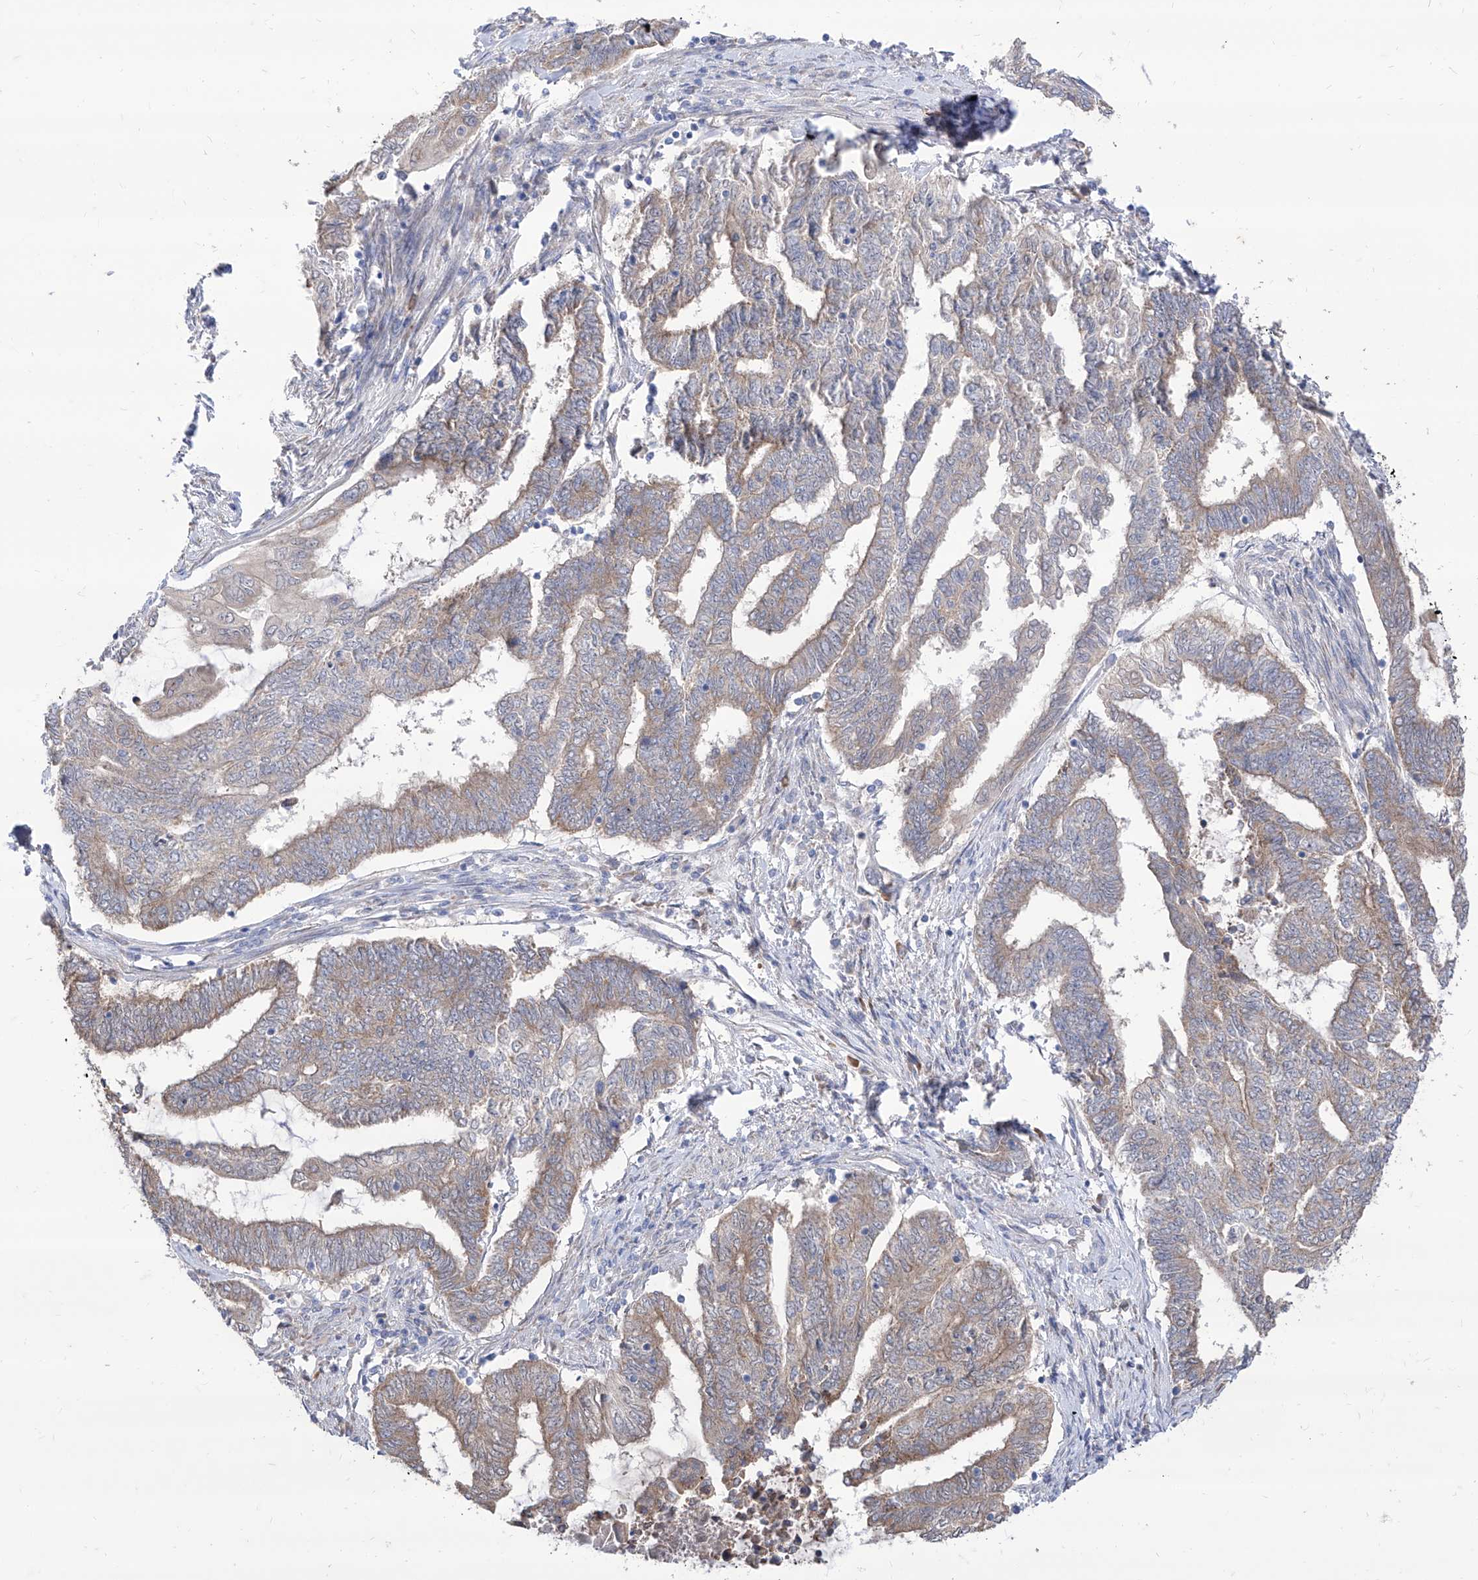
{"staining": {"intensity": "weak", "quantity": ">75%", "location": "cytoplasmic/membranous"}, "tissue": "endometrial cancer", "cell_type": "Tumor cells", "image_type": "cancer", "snomed": [{"axis": "morphology", "description": "Adenocarcinoma, NOS"}, {"axis": "topography", "description": "Uterus"}, {"axis": "topography", "description": "Endometrium"}], "caption": "Adenocarcinoma (endometrial) tissue demonstrates weak cytoplasmic/membranous expression in approximately >75% of tumor cells", "gene": "BROX", "patient": {"sex": "female", "age": 70}}